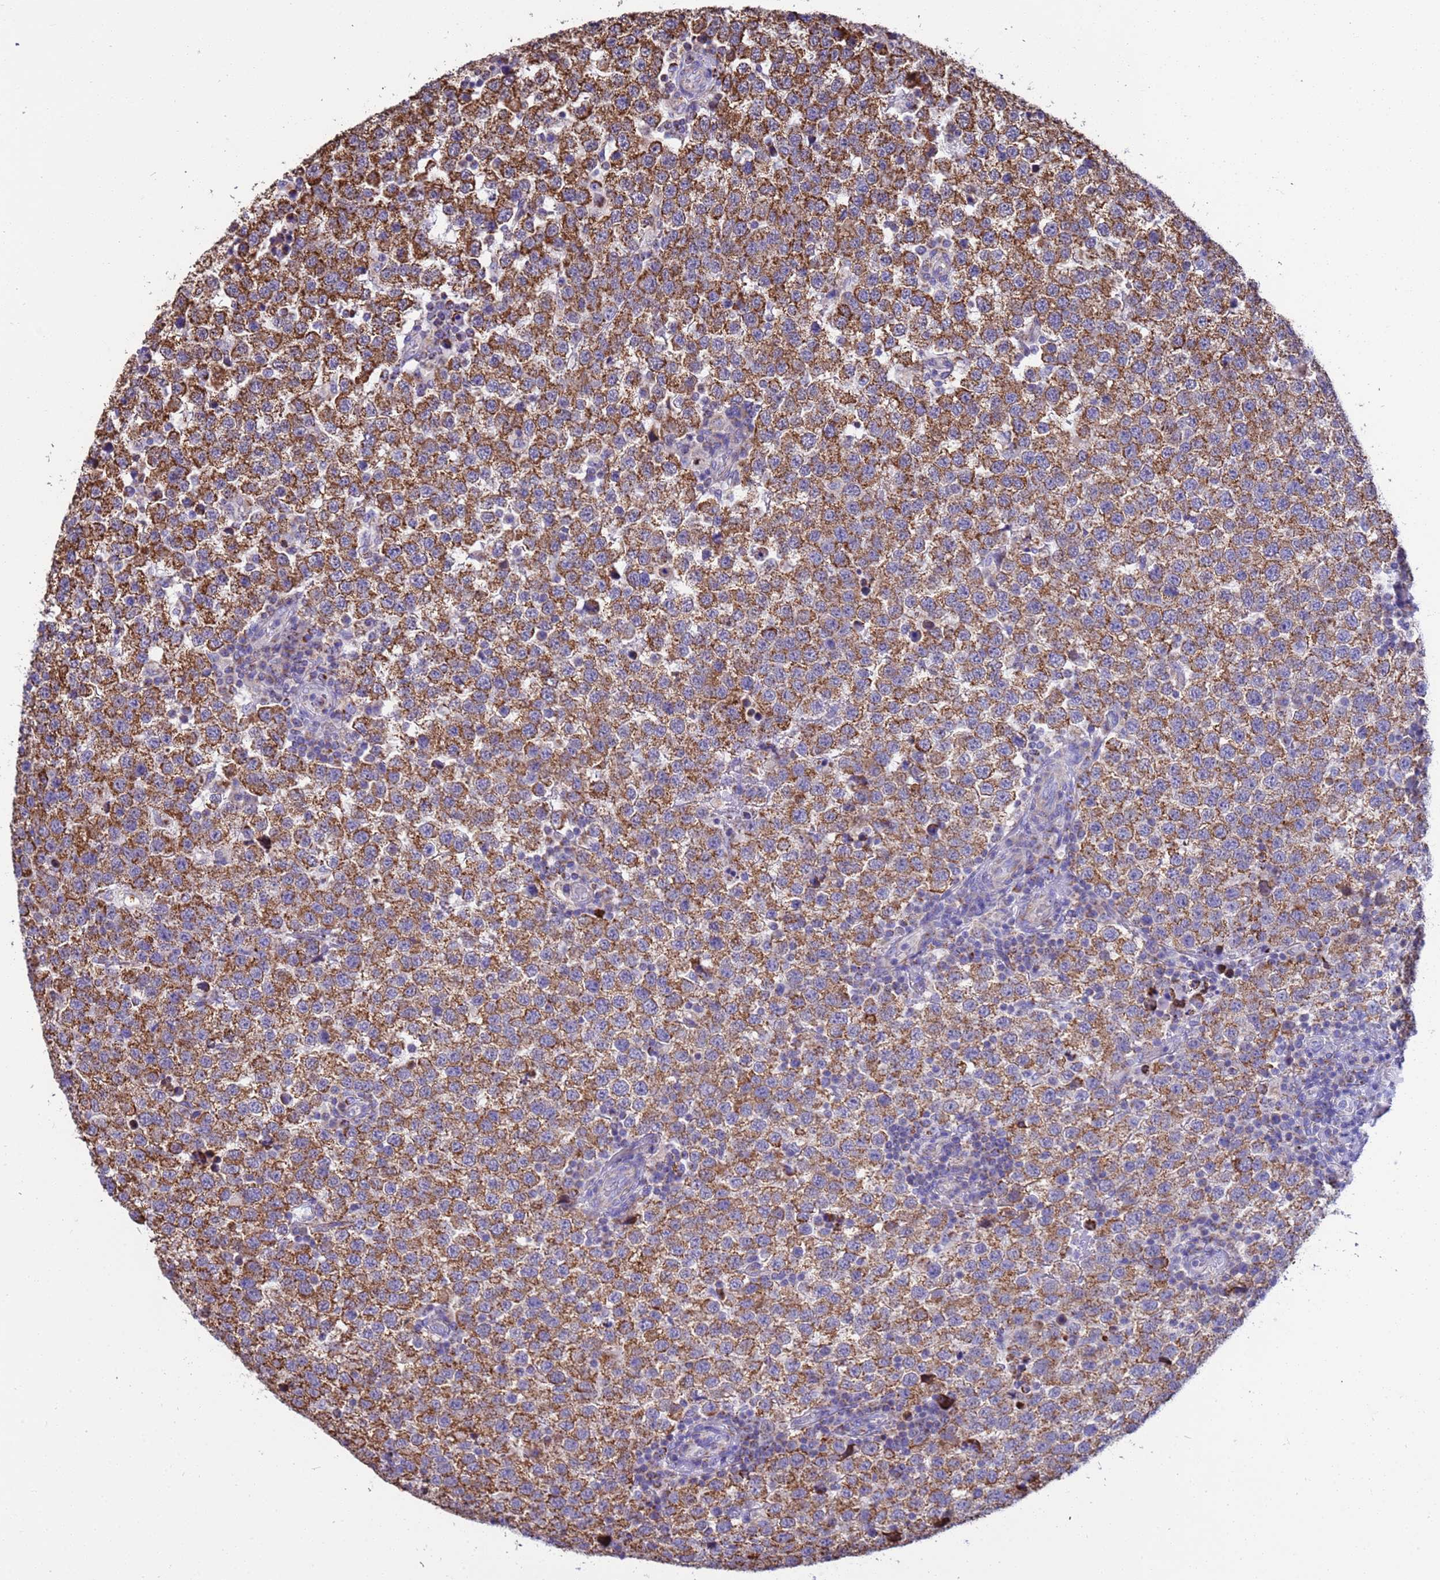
{"staining": {"intensity": "moderate", "quantity": ">75%", "location": "cytoplasmic/membranous"}, "tissue": "testis cancer", "cell_type": "Tumor cells", "image_type": "cancer", "snomed": [{"axis": "morphology", "description": "Seminoma, NOS"}, {"axis": "topography", "description": "Testis"}], "caption": "This histopathology image exhibits IHC staining of human testis cancer, with medium moderate cytoplasmic/membranous positivity in approximately >75% of tumor cells.", "gene": "RNF165", "patient": {"sex": "male", "age": 34}}